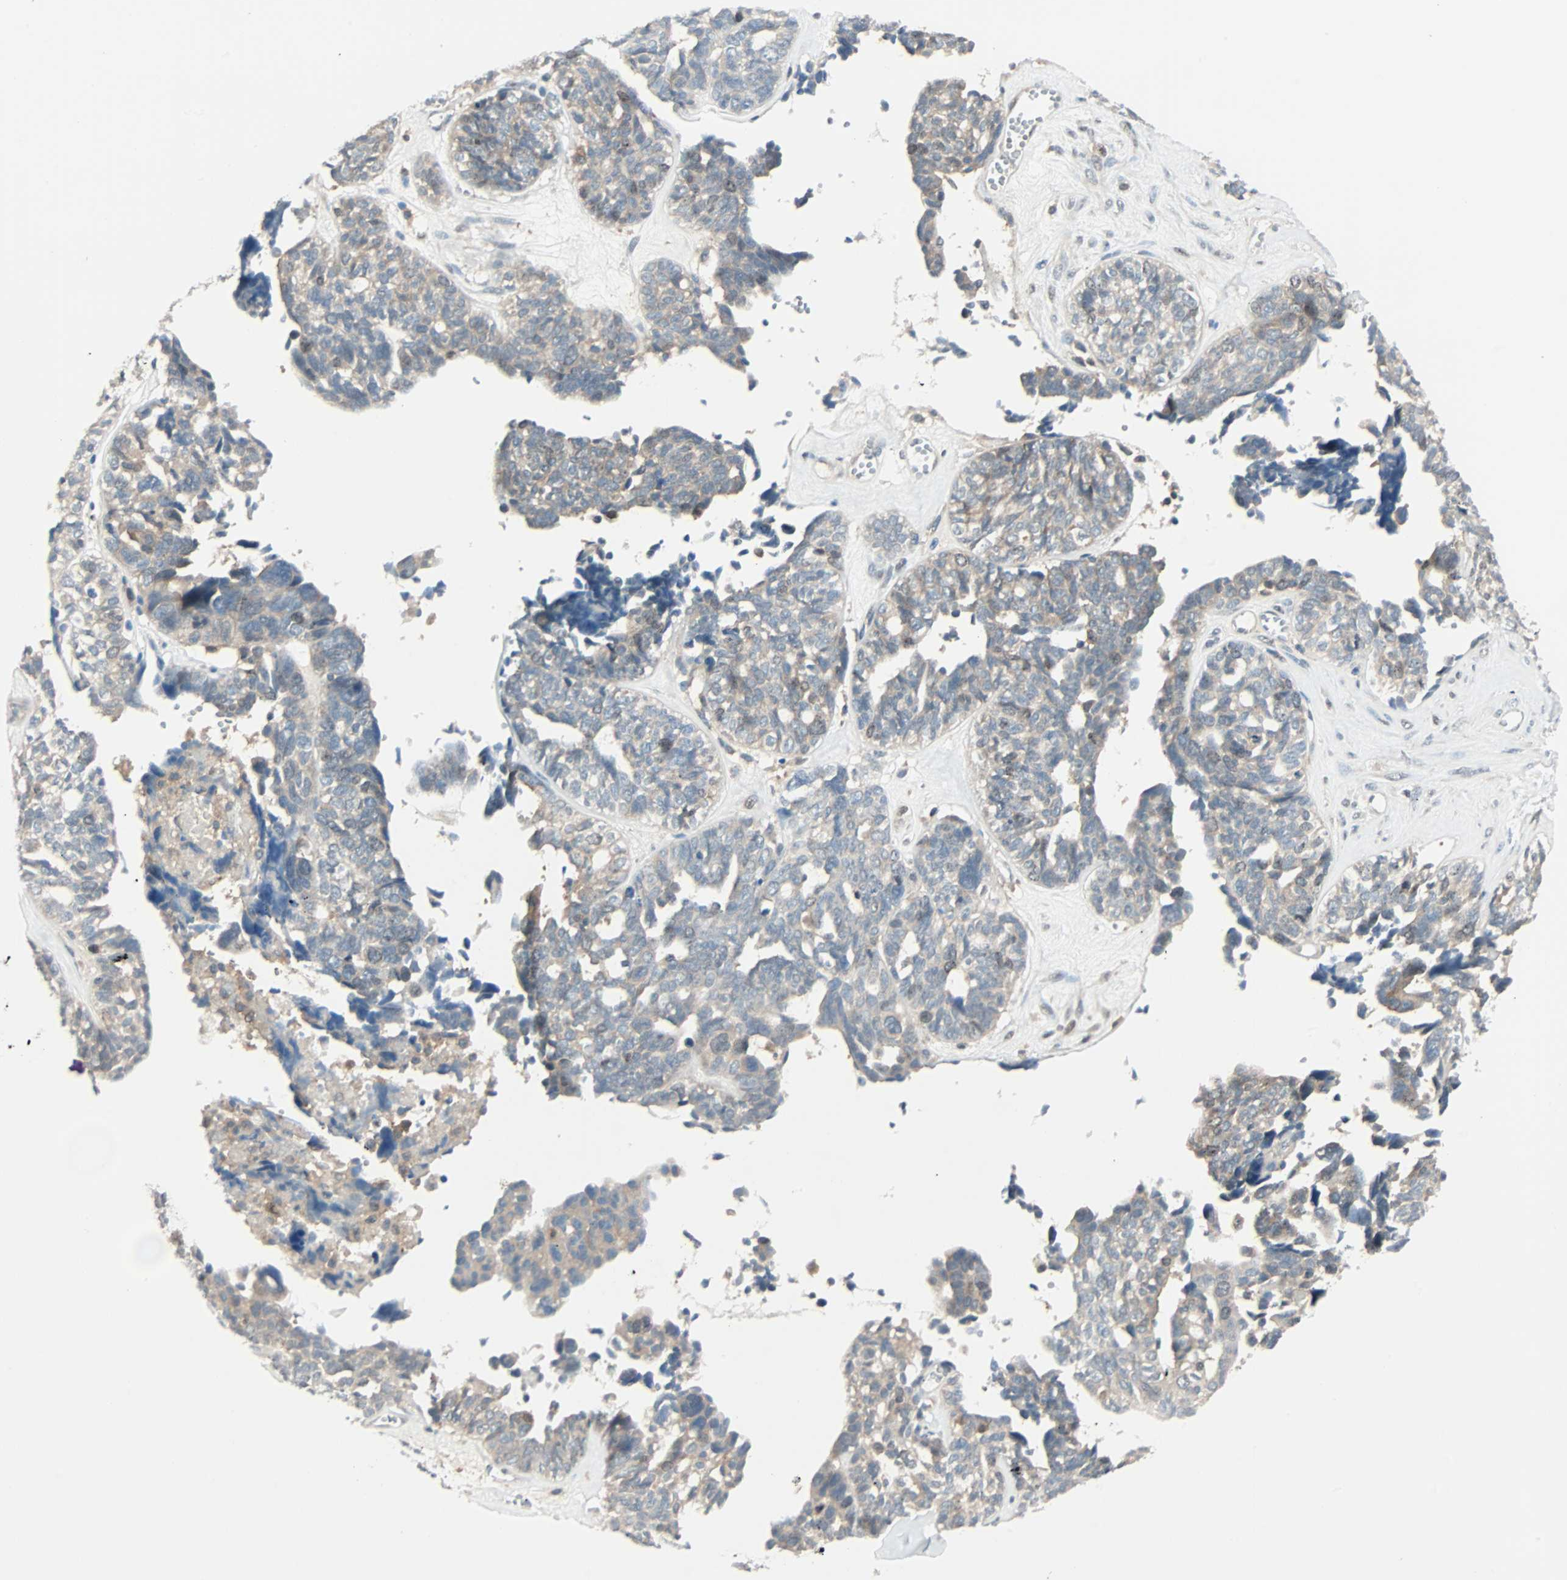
{"staining": {"intensity": "weak", "quantity": "25%-75%", "location": "cytoplasmic/membranous"}, "tissue": "ovarian cancer", "cell_type": "Tumor cells", "image_type": "cancer", "snomed": [{"axis": "morphology", "description": "Cystadenocarcinoma, serous, NOS"}, {"axis": "topography", "description": "Ovary"}], "caption": "Immunohistochemistry histopathology image of neoplastic tissue: human ovarian cancer (serous cystadenocarcinoma) stained using immunohistochemistry shows low levels of weak protein expression localized specifically in the cytoplasmic/membranous of tumor cells, appearing as a cytoplasmic/membranous brown color.", "gene": "SMIM8", "patient": {"sex": "female", "age": 79}}